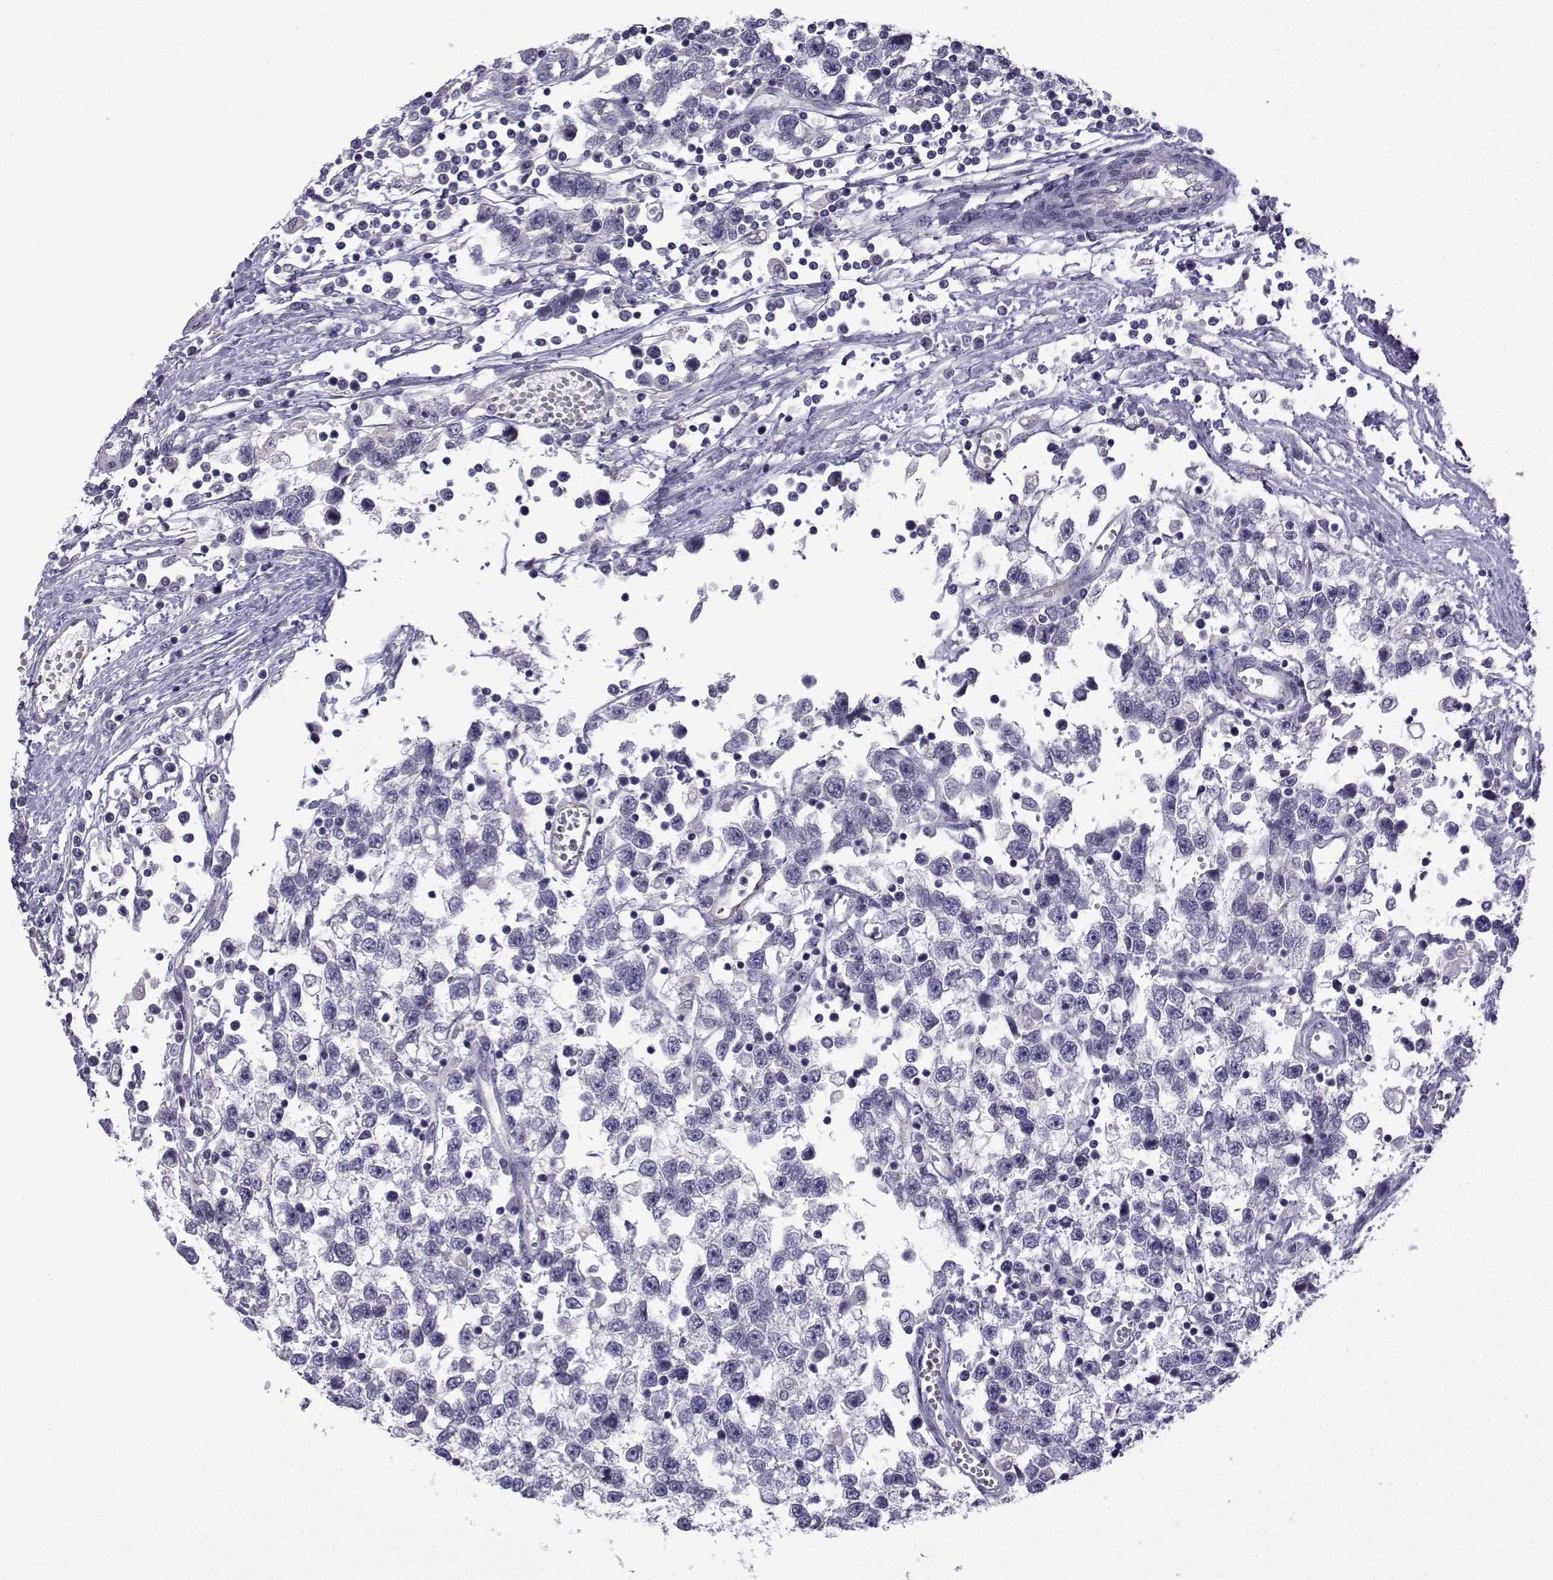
{"staining": {"intensity": "negative", "quantity": "none", "location": "none"}, "tissue": "testis cancer", "cell_type": "Tumor cells", "image_type": "cancer", "snomed": [{"axis": "morphology", "description": "Seminoma, NOS"}, {"axis": "topography", "description": "Testis"}], "caption": "Immunohistochemistry (IHC) of testis cancer (seminoma) demonstrates no positivity in tumor cells.", "gene": "SPACA7", "patient": {"sex": "male", "age": 34}}